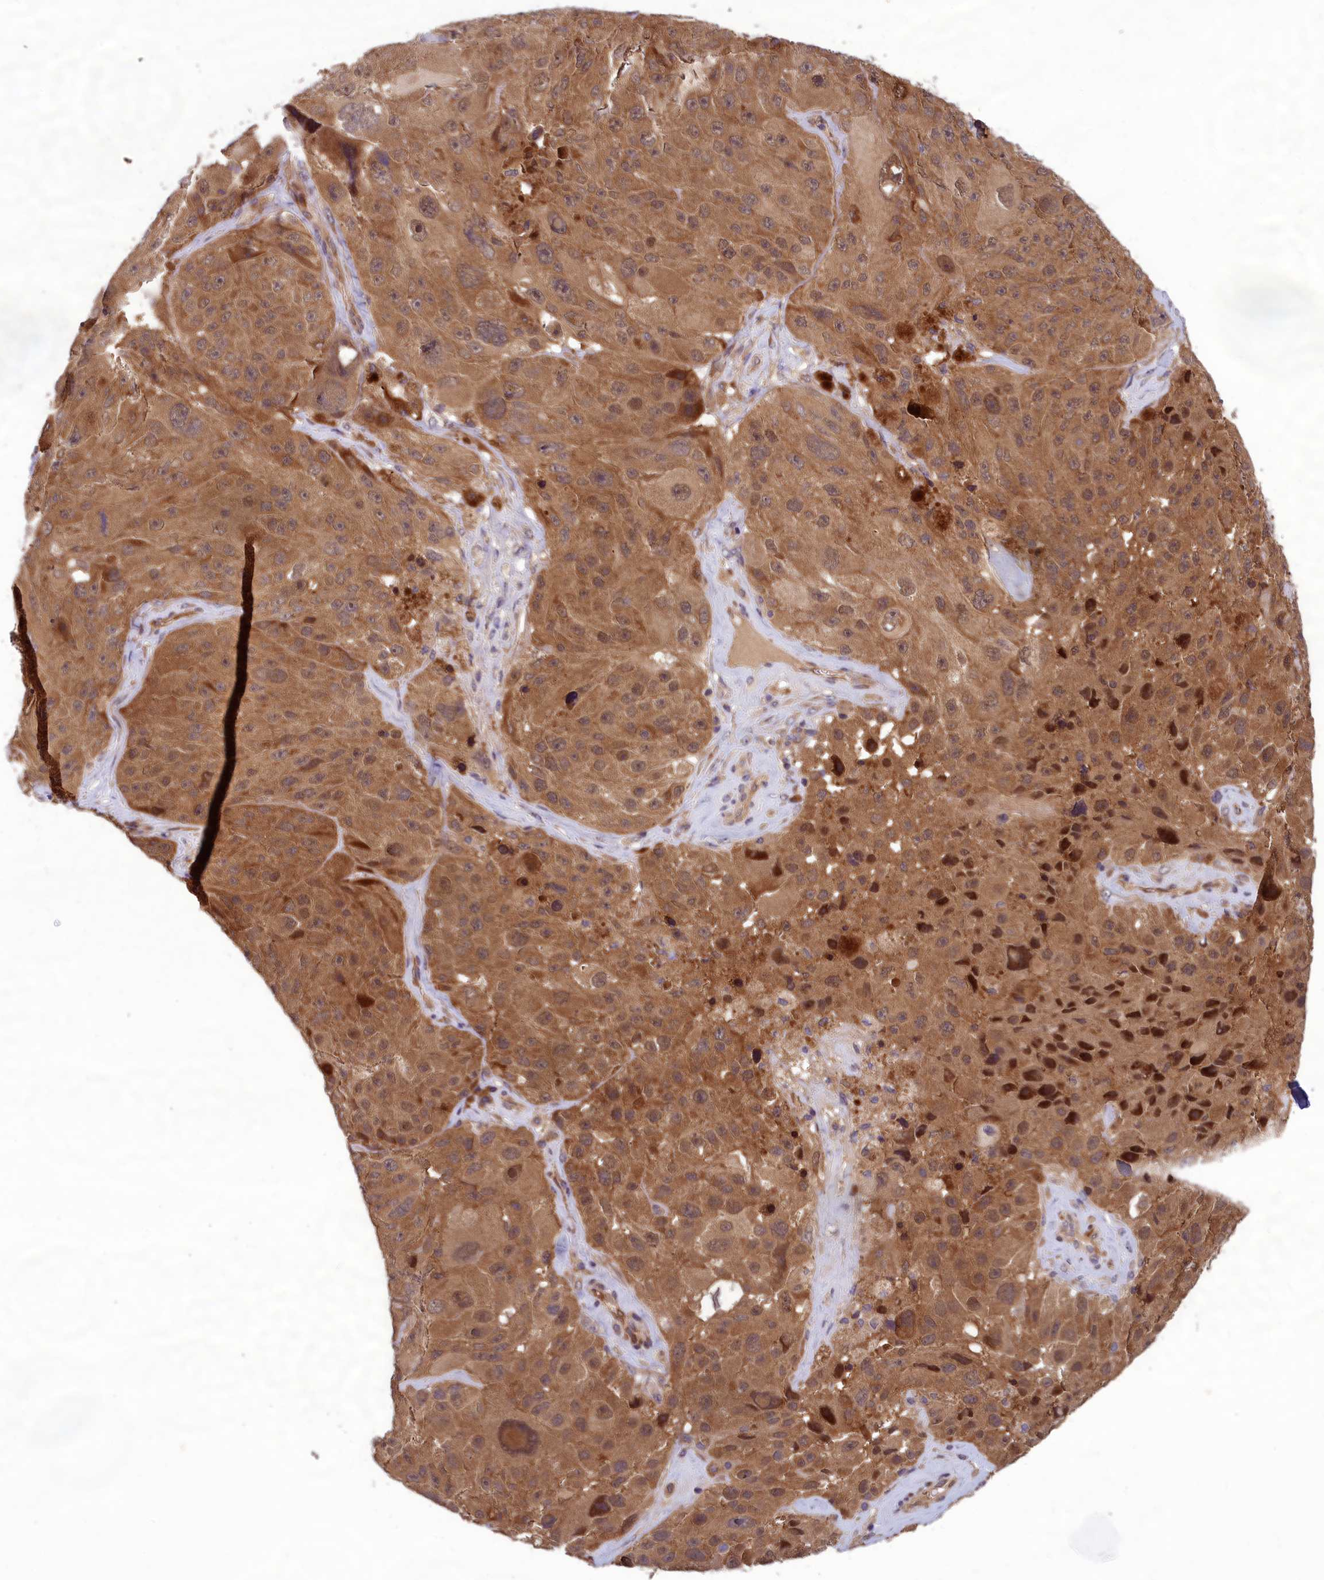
{"staining": {"intensity": "moderate", "quantity": ">75%", "location": "cytoplasmic/membranous,nuclear"}, "tissue": "melanoma", "cell_type": "Tumor cells", "image_type": "cancer", "snomed": [{"axis": "morphology", "description": "Malignant melanoma, Metastatic site"}, {"axis": "topography", "description": "Lymph node"}], "caption": "Protein staining of malignant melanoma (metastatic site) tissue demonstrates moderate cytoplasmic/membranous and nuclear positivity in approximately >75% of tumor cells.", "gene": "CCDC15", "patient": {"sex": "male", "age": 62}}